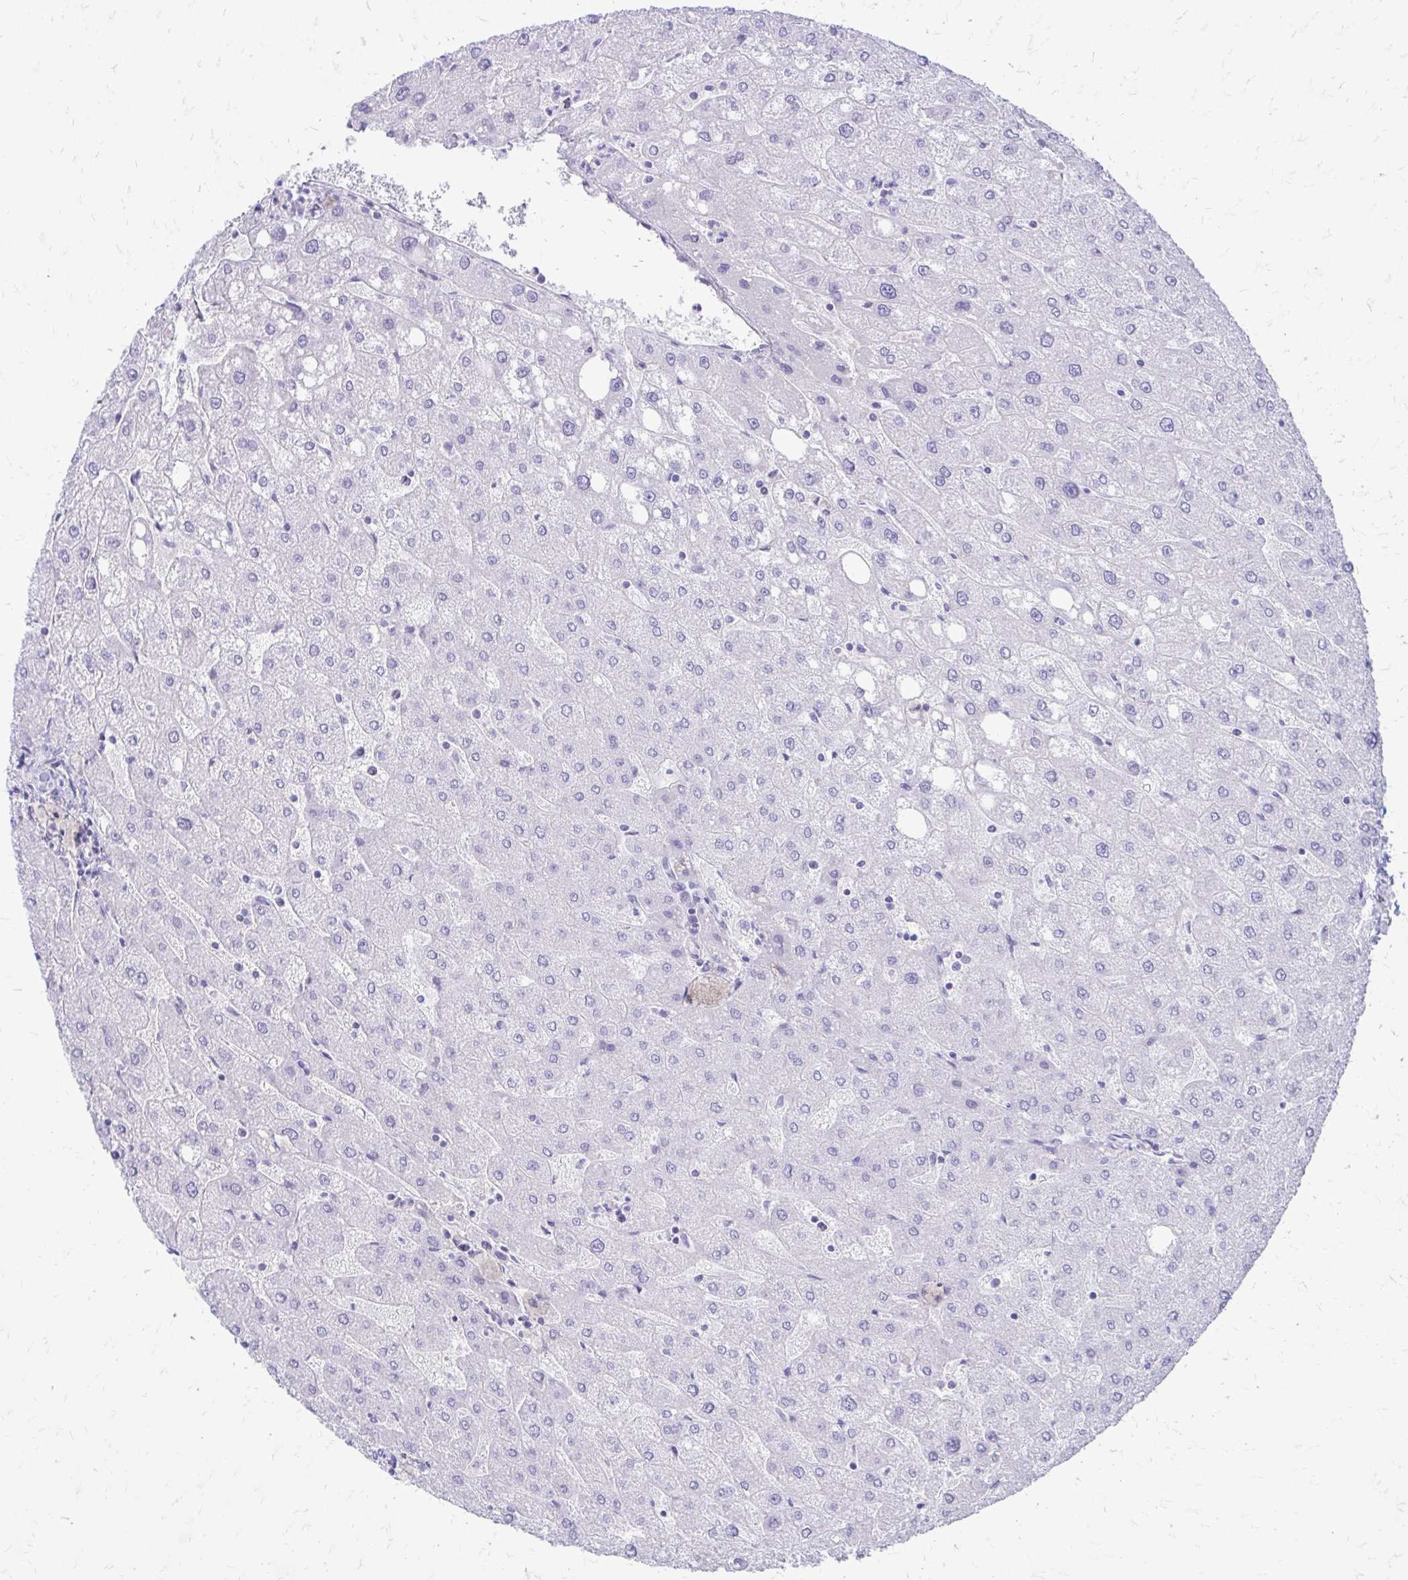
{"staining": {"intensity": "negative", "quantity": "none", "location": "none"}, "tissue": "liver", "cell_type": "Cholangiocytes", "image_type": "normal", "snomed": [{"axis": "morphology", "description": "Normal tissue, NOS"}, {"axis": "topography", "description": "Liver"}], "caption": "High power microscopy histopathology image of an IHC image of unremarkable liver, revealing no significant expression in cholangiocytes.", "gene": "SIGLEC11", "patient": {"sex": "male", "age": 67}}